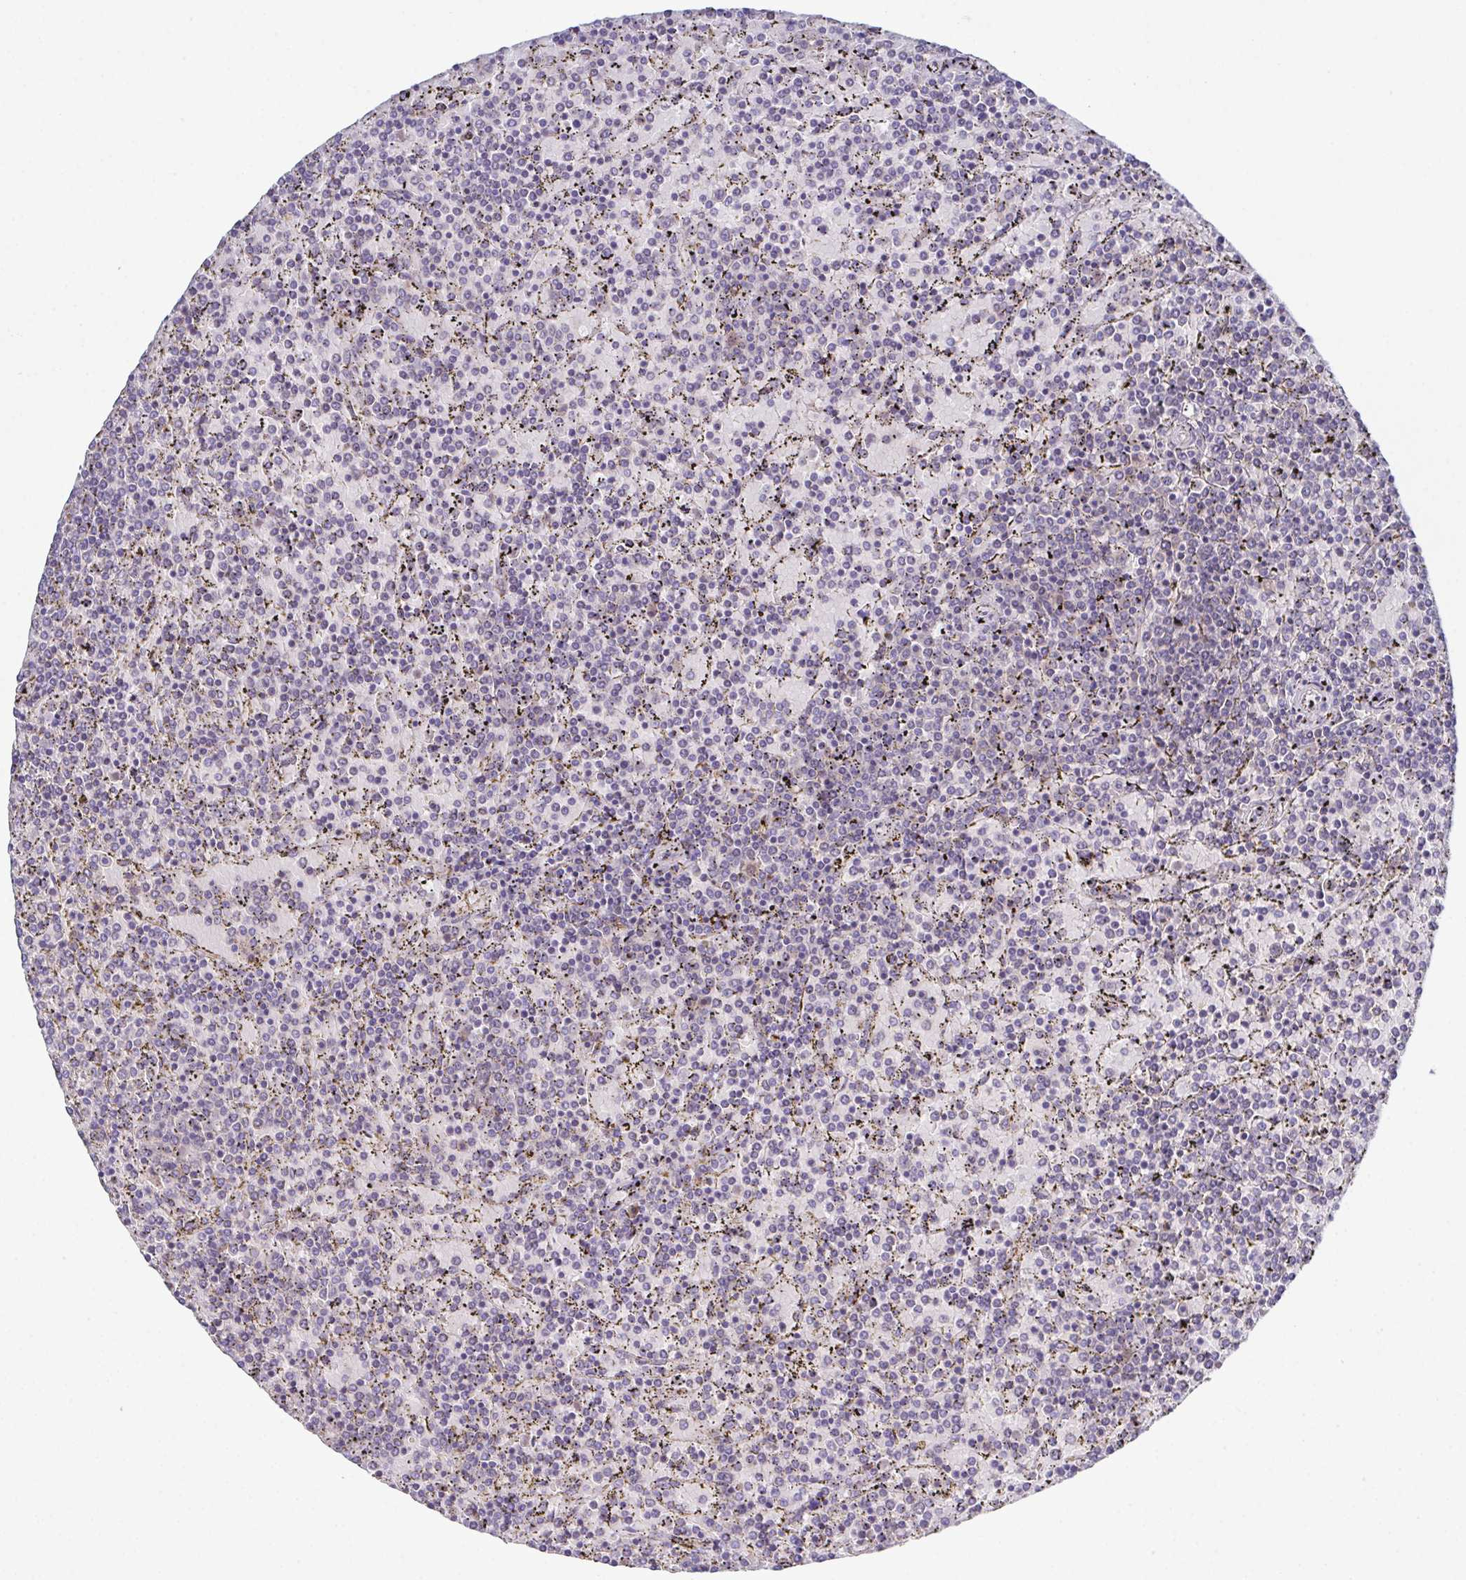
{"staining": {"intensity": "negative", "quantity": "none", "location": "none"}, "tissue": "lymphoma", "cell_type": "Tumor cells", "image_type": "cancer", "snomed": [{"axis": "morphology", "description": "Malignant lymphoma, non-Hodgkin's type, Low grade"}, {"axis": "topography", "description": "Spleen"}], "caption": "Tumor cells show no significant expression in lymphoma.", "gene": "CFAP97D1", "patient": {"sex": "female", "age": 77}}